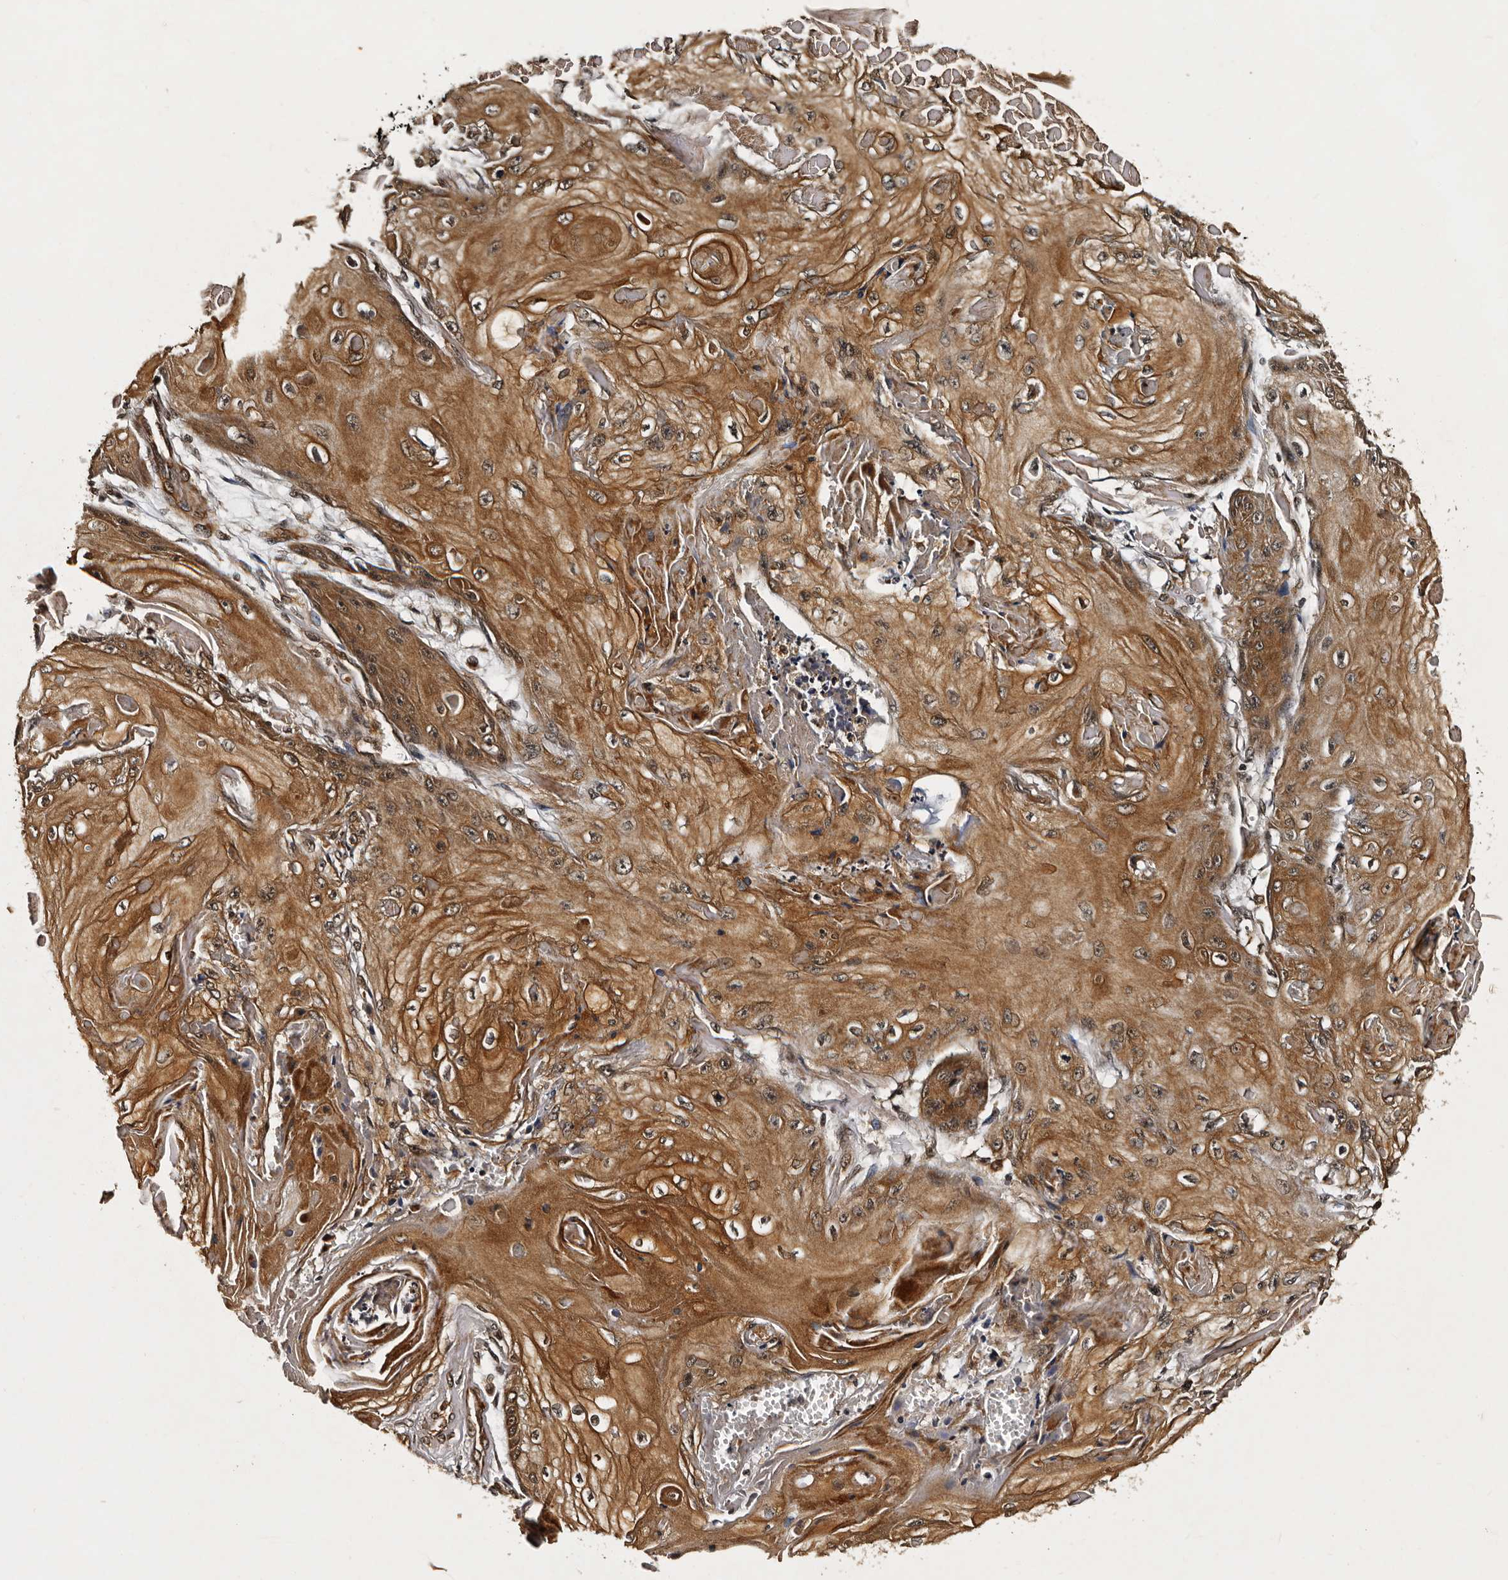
{"staining": {"intensity": "moderate", "quantity": ">75%", "location": "cytoplasmic/membranous"}, "tissue": "skin cancer", "cell_type": "Tumor cells", "image_type": "cancer", "snomed": [{"axis": "morphology", "description": "Squamous cell carcinoma, NOS"}, {"axis": "topography", "description": "Skin"}], "caption": "Immunohistochemistry (IHC) staining of skin cancer (squamous cell carcinoma), which displays medium levels of moderate cytoplasmic/membranous staining in about >75% of tumor cells indicating moderate cytoplasmic/membranous protein expression. The staining was performed using DAB (brown) for protein detection and nuclei were counterstained in hematoxylin (blue).", "gene": "CPNE3", "patient": {"sex": "male", "age": 74}}